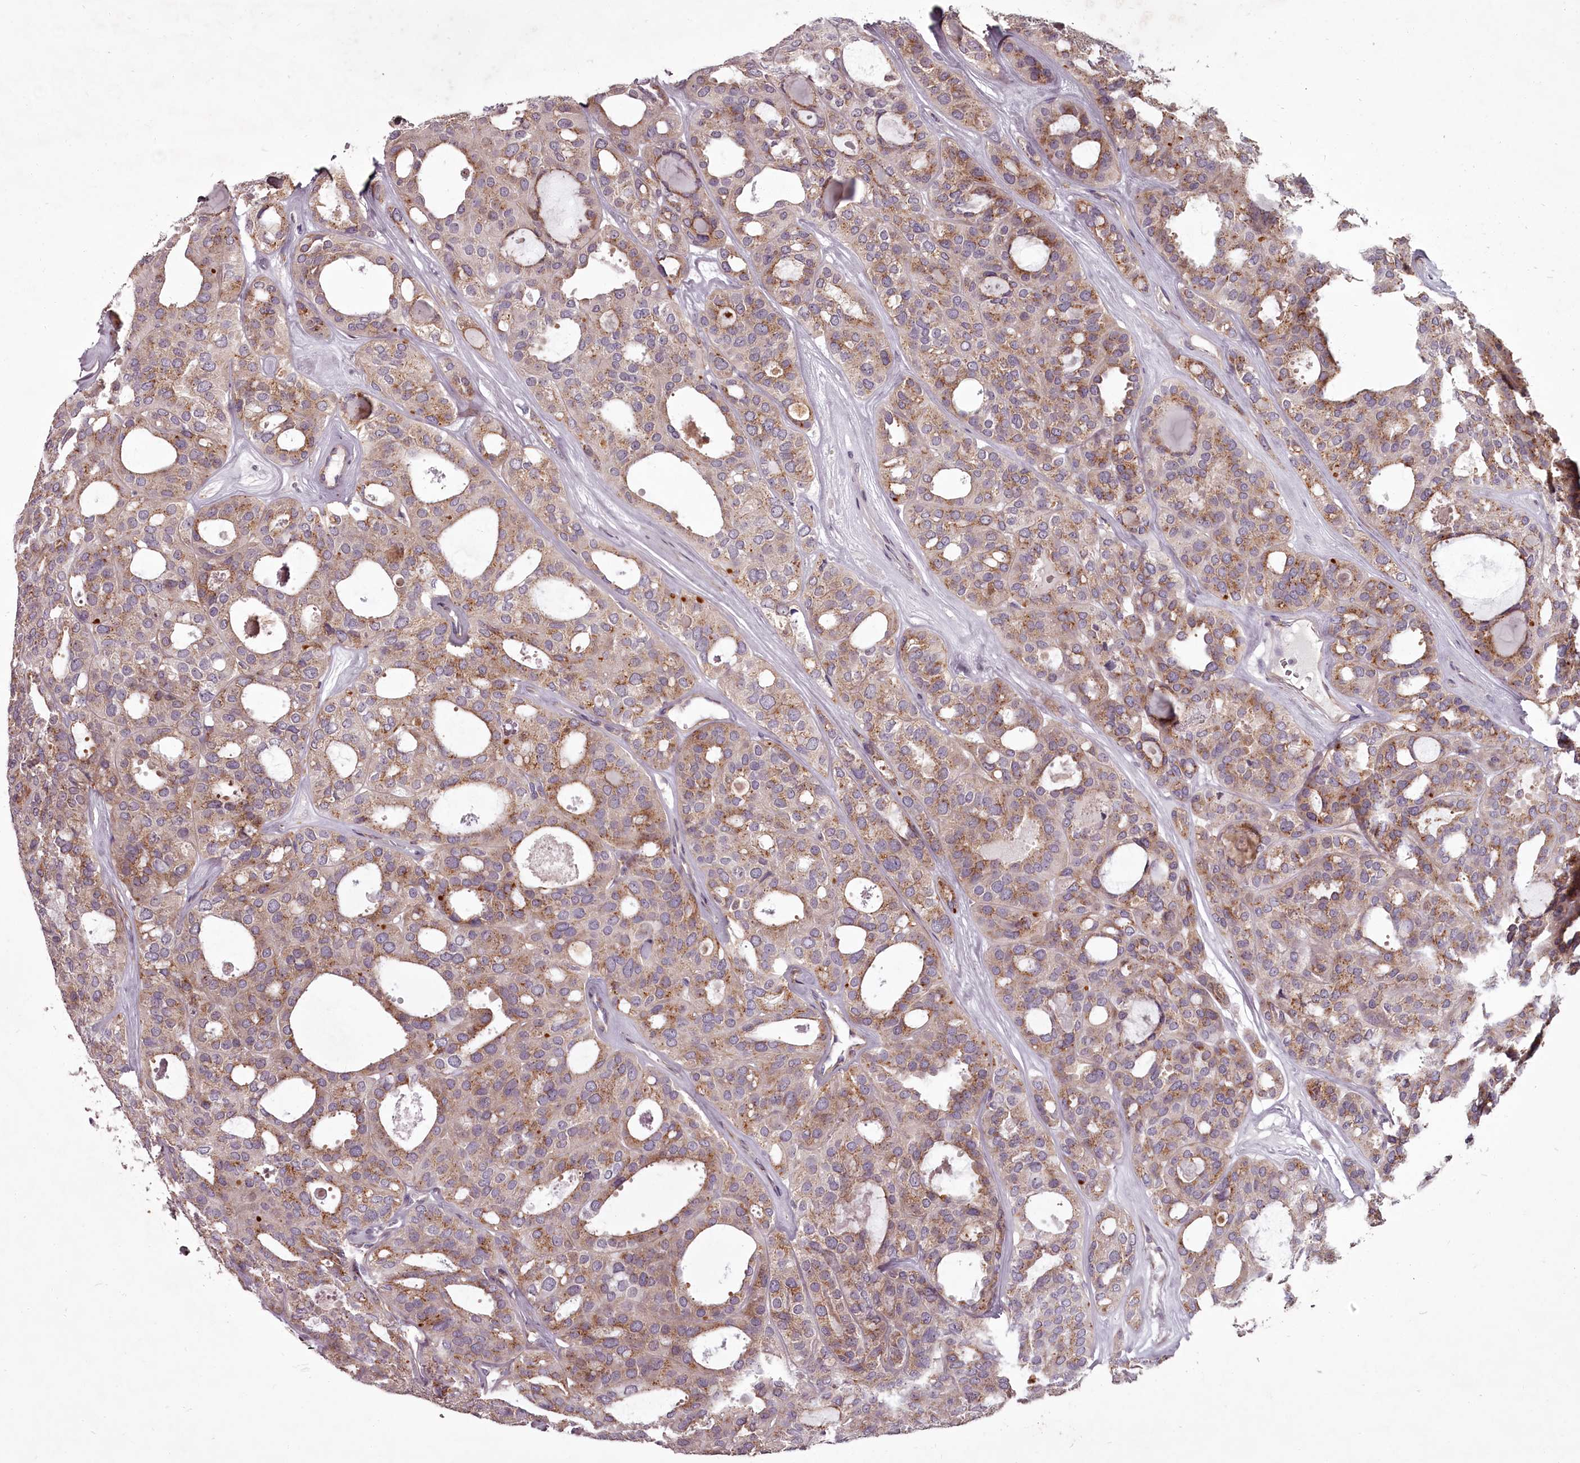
{"staining": {"intensity": "moderate", "quantity": "25%-75%", "location": "cytoplasmic/membranous"}, "tissue": "thyroid cancer", "cell_type": "Tumor cells", "image_type": "cancer", "snomed": [{"axis": "morphology", "description": "Follicular adenoma carcinoma, NOS"}, {"axis": "topography", "description": "Thyroid gland"}], "caption": "The micrograph shows immunohistochemical staining of thyroid cancer (follicular adenoma carcinoma). There is moderate cytoplasmic/membranous positivity is identified in approximately 25%-75% of tumor cells.", "gene": "STX6", "patient": {"sex": "male", "age": 75}}